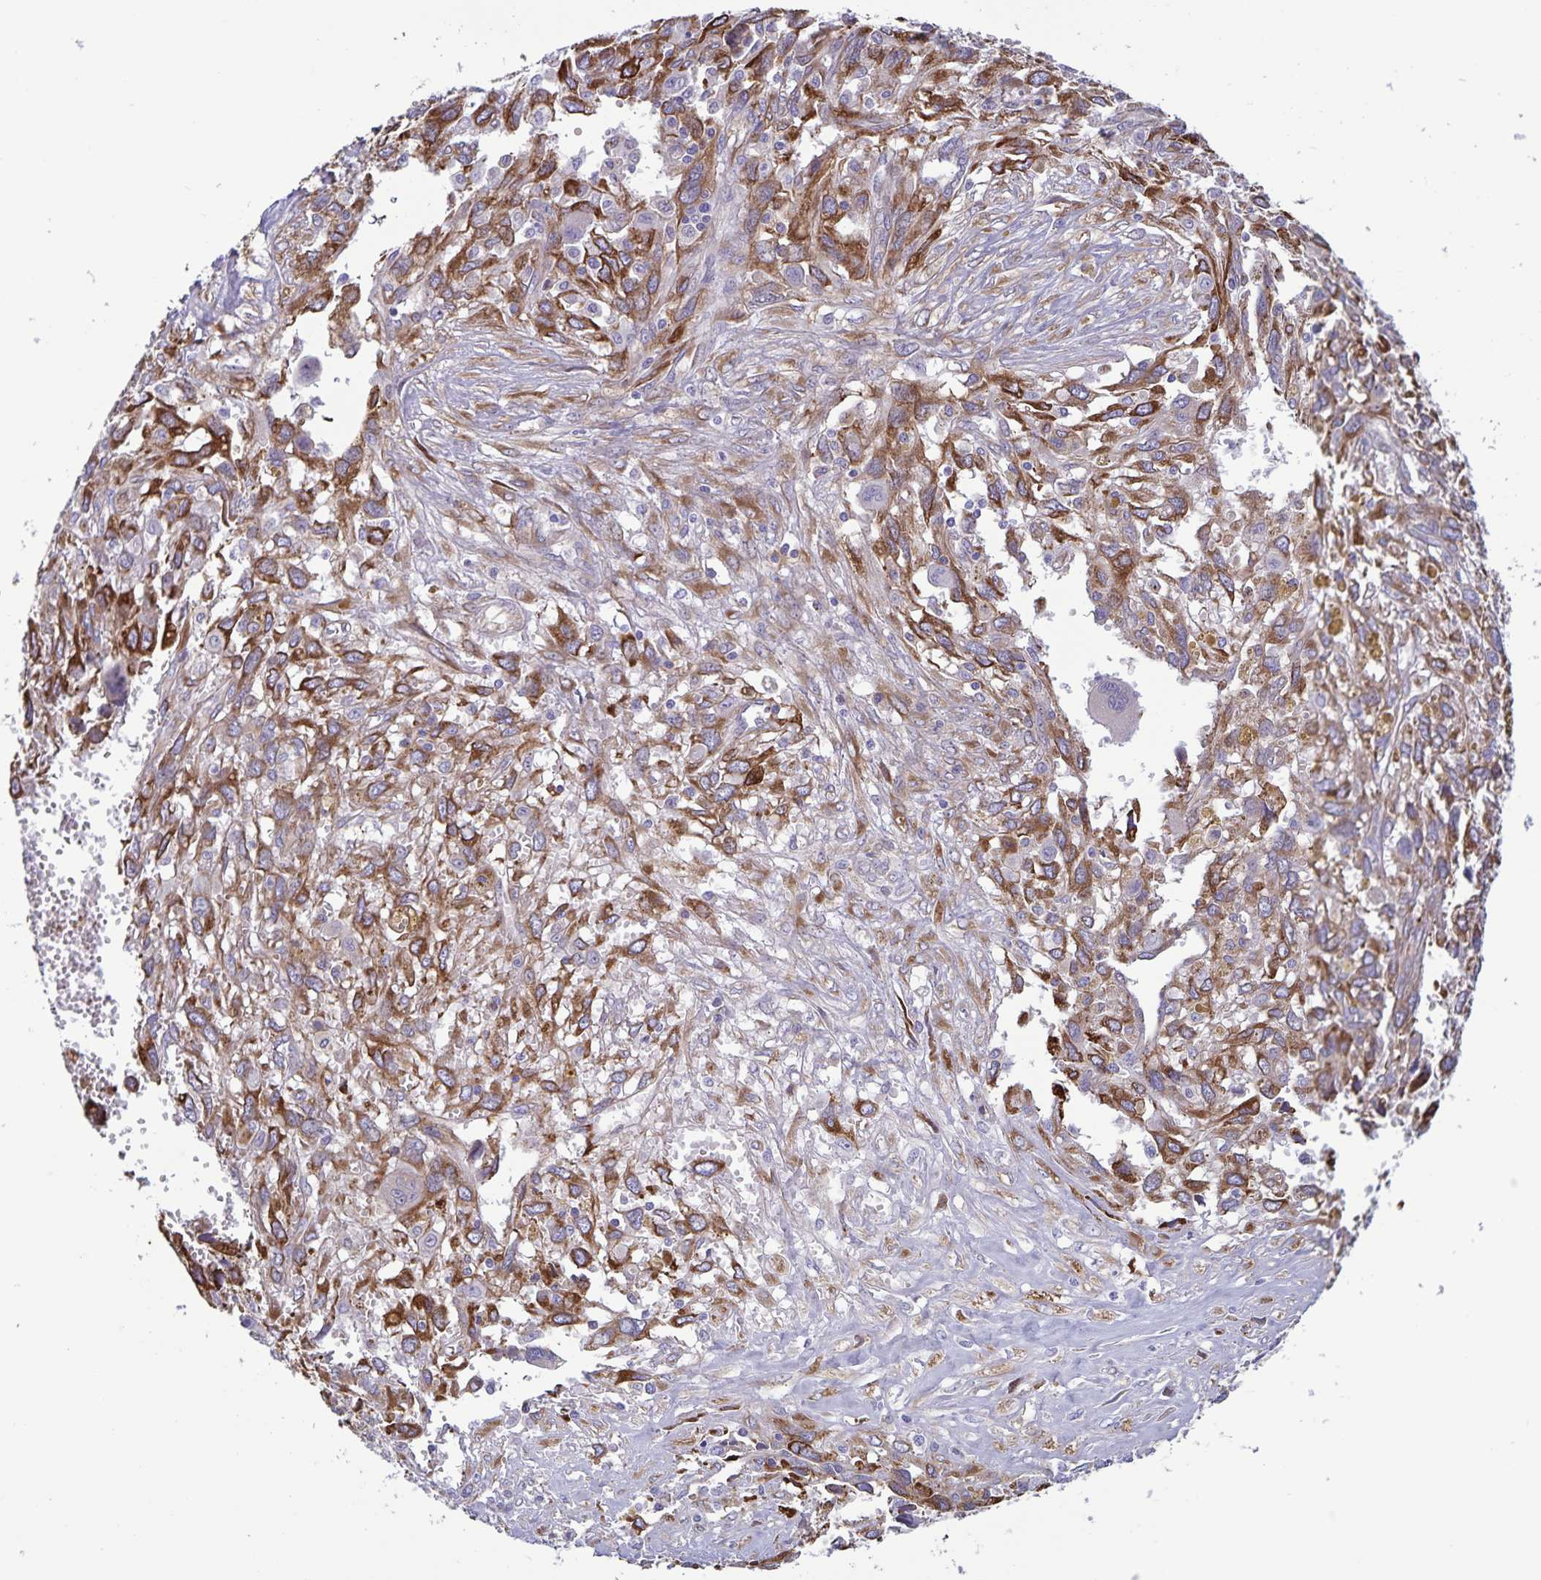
{"staining": {"intensity": "moderate", "quantity": ">75%", "location": "cytoplasmic/membranous"}, "tissue": "pancreatic cancer", "cell_type": "Tumor cells", "image_type": "cancer", "snomed": [{"axis": "morphology", "description": "Adenocarcinoma, NOS"}, {"axis": "topography", "description": "Pancreas"}], "caption": "Tumor cells display moderate cytoplasmic/membranous staining in about >75% of cells in pancreatic cancer.", "gene": "RCN1", "patient": {"sex": "female", "age": 47}}